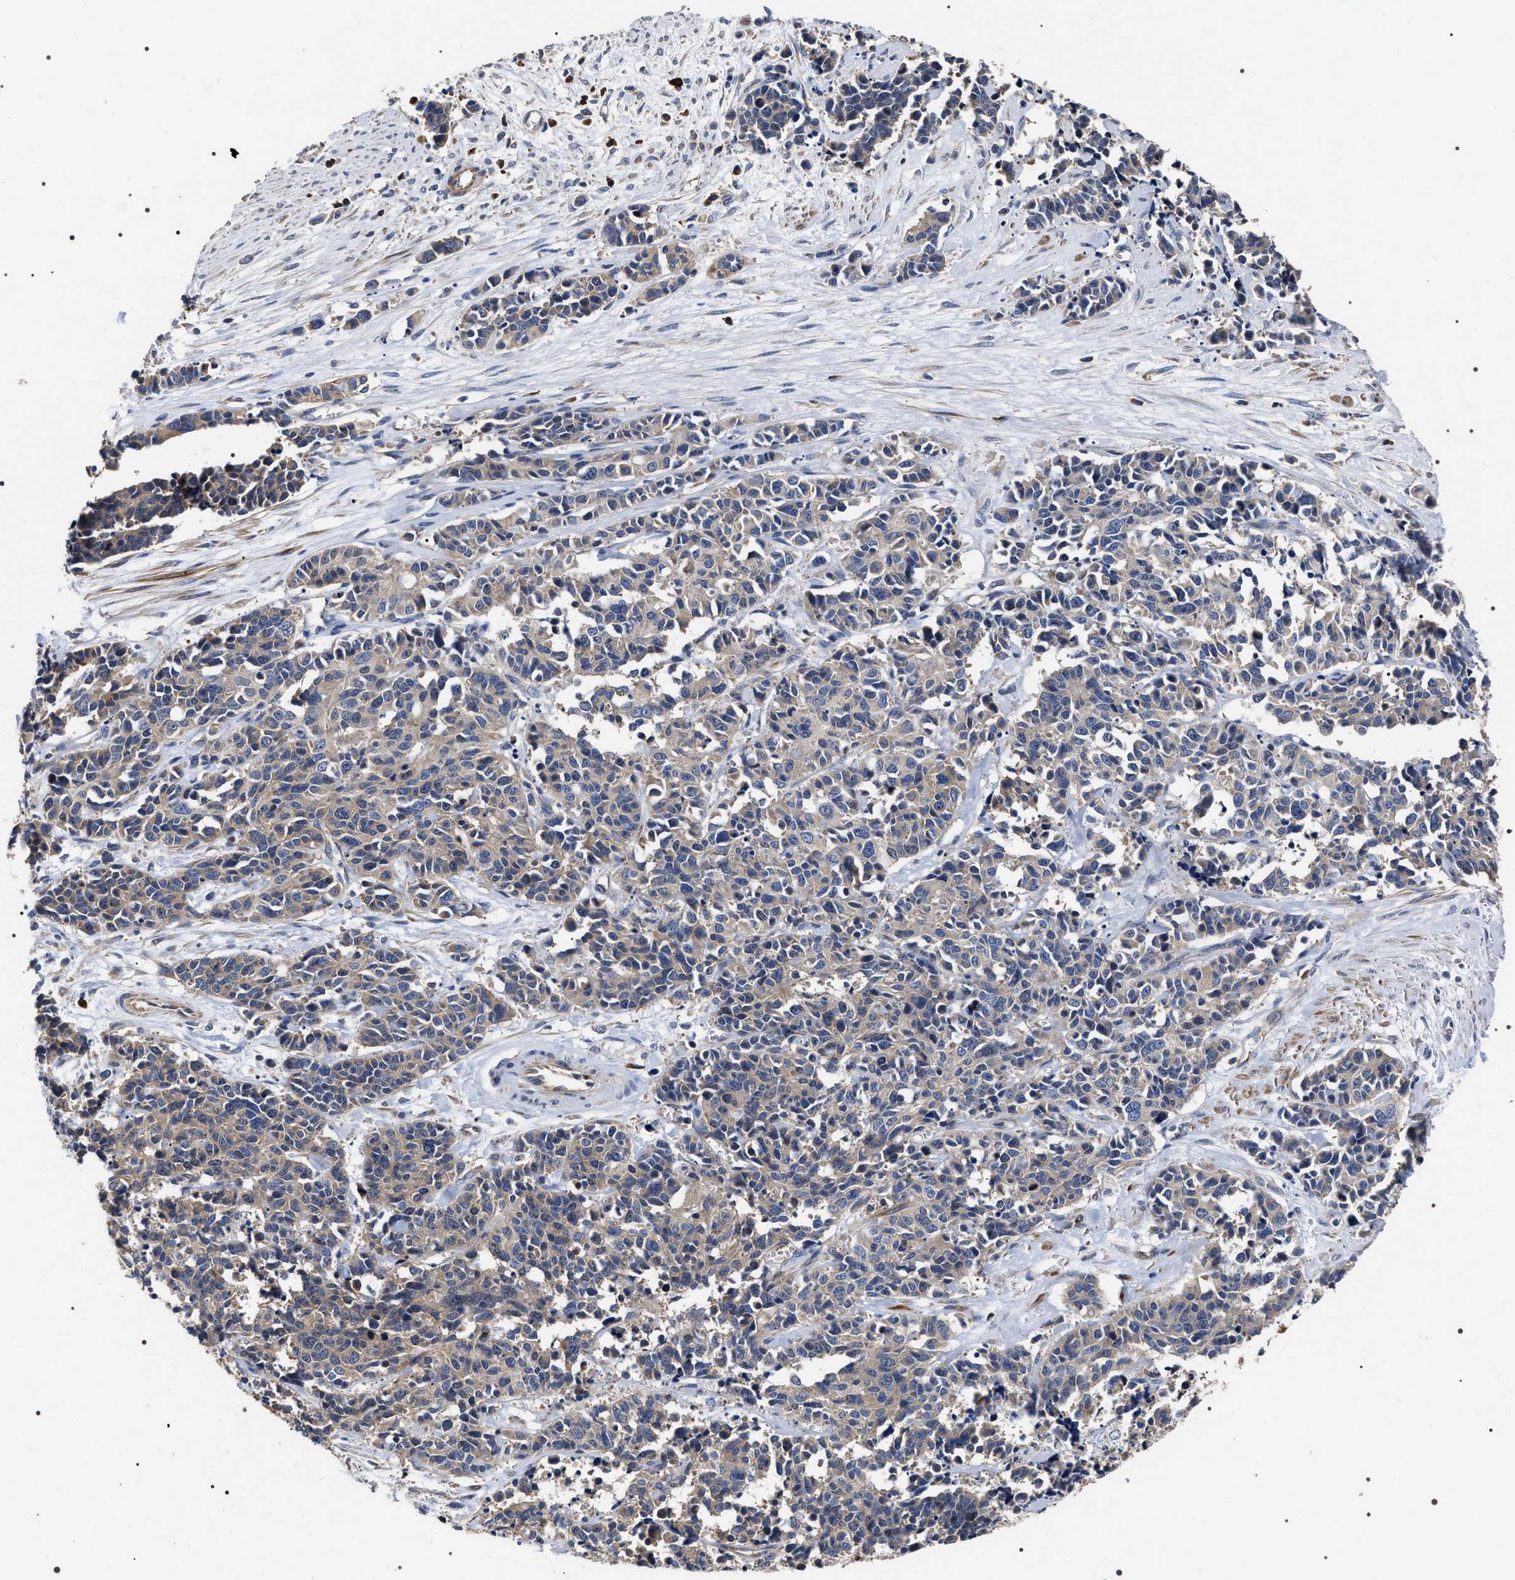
{"staining": {"intensity": "weak", "quantity": "<25%", "location": "cytoplasmic/membranous"}, "tissue": "cervical cancer", "cell_type": "Tumor cells", "image_type": "cancer", "snomed": [{"axis": "morphology", "description": "Squamous cell carcinoma, NOS"}, {"axis": "topography", "description": "Cervix"}], "caption": "Squamous cell carcinoma (cervical) stained for a protein using immunohistochemistry (IHC) shows no expression tumor cells.", "gene": "MIS18A", "patient": {"sex": "female", "age": 35}}